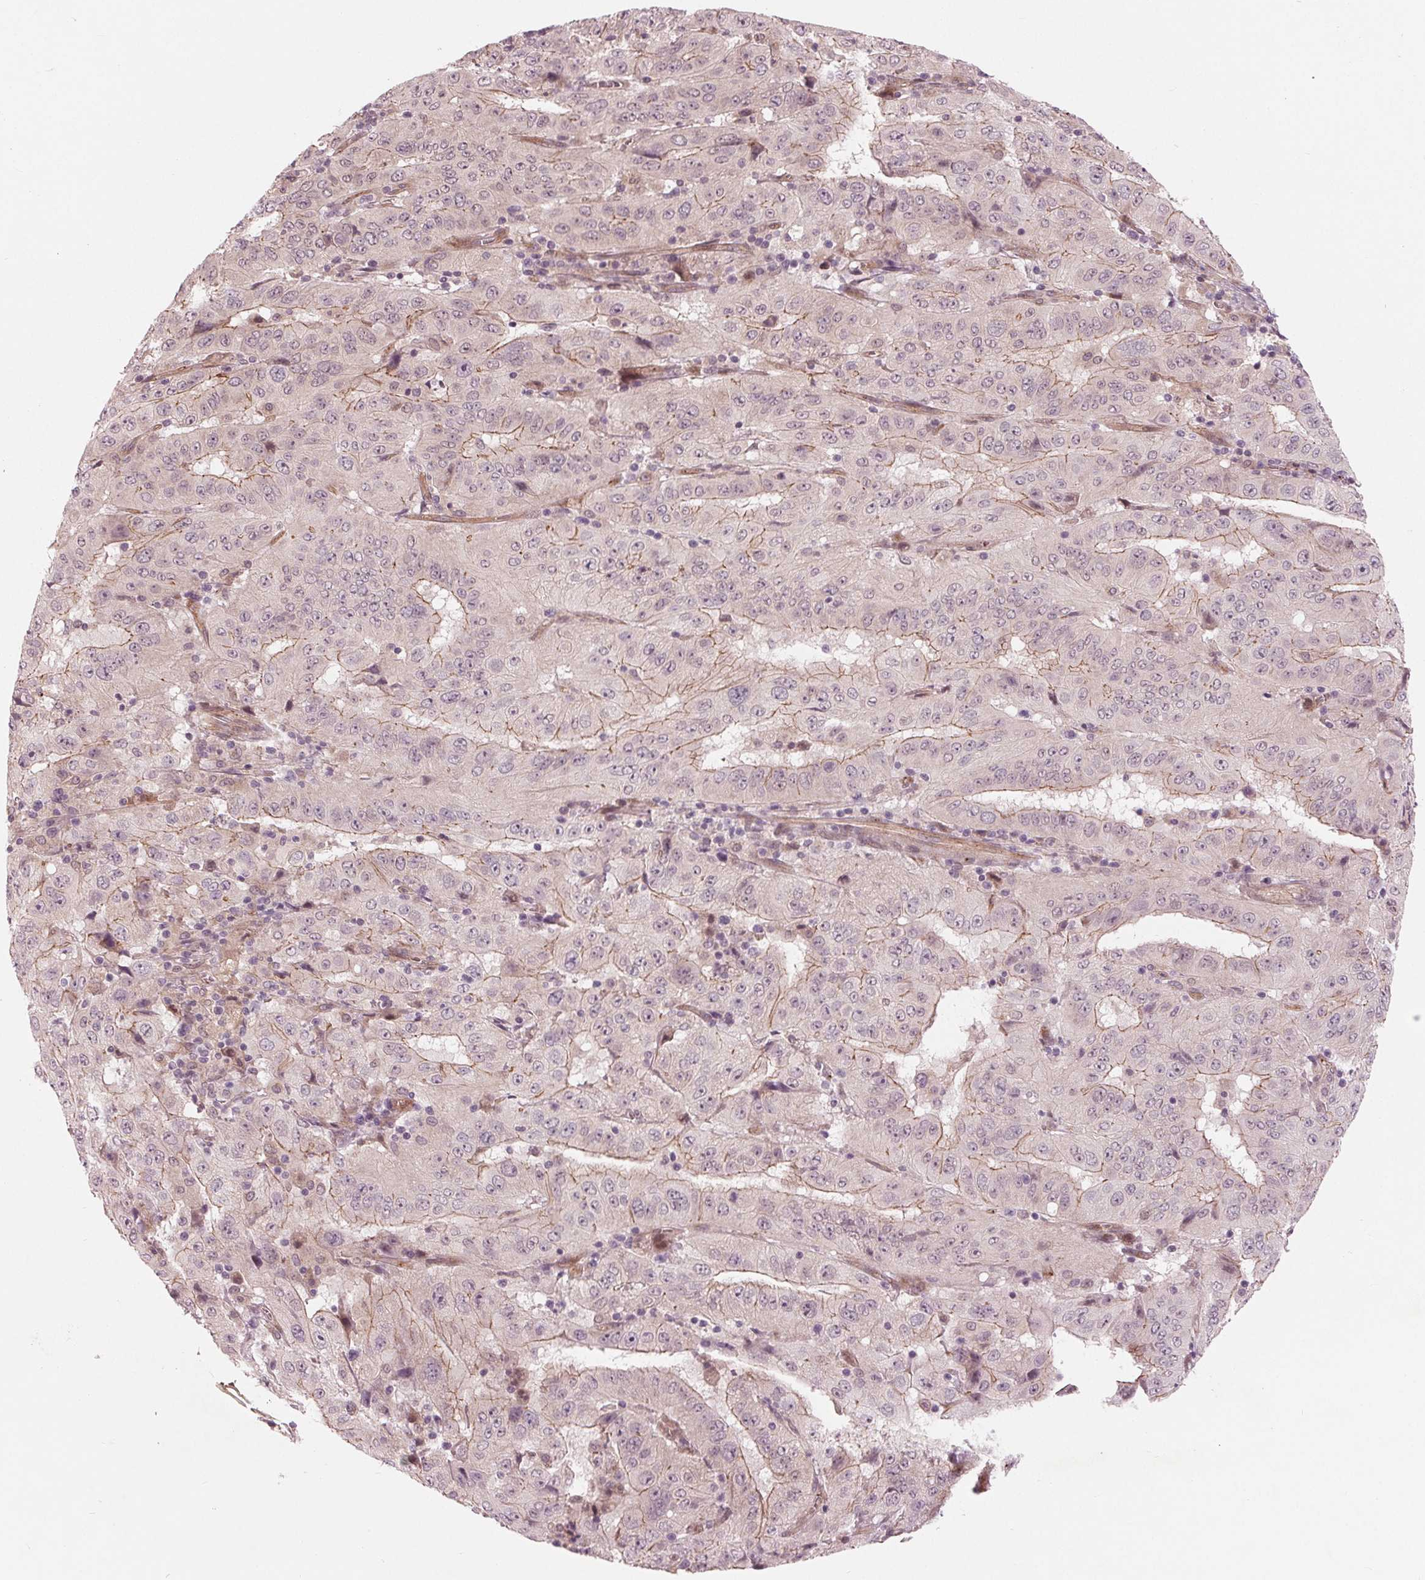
{"staining": {"intensity": "weak", "quantity": "<25%", "location": "cytoplasmic/membranous"}, "tissue": "pancreatic cancer", "cell_type": "Tumor cells", "image_type": "cancer", "snomed": [{"axis": "morphology", "description": "Adenocarcinoma, NOS"}, {"axis": "topography", "description": "Pancreas"}], "caption": "There is no significant positivity in tumor cells of adenocarcinoma (pancreatic).", "gene": "TXNIP", "patient": {"sex": "male", "age": 63}}